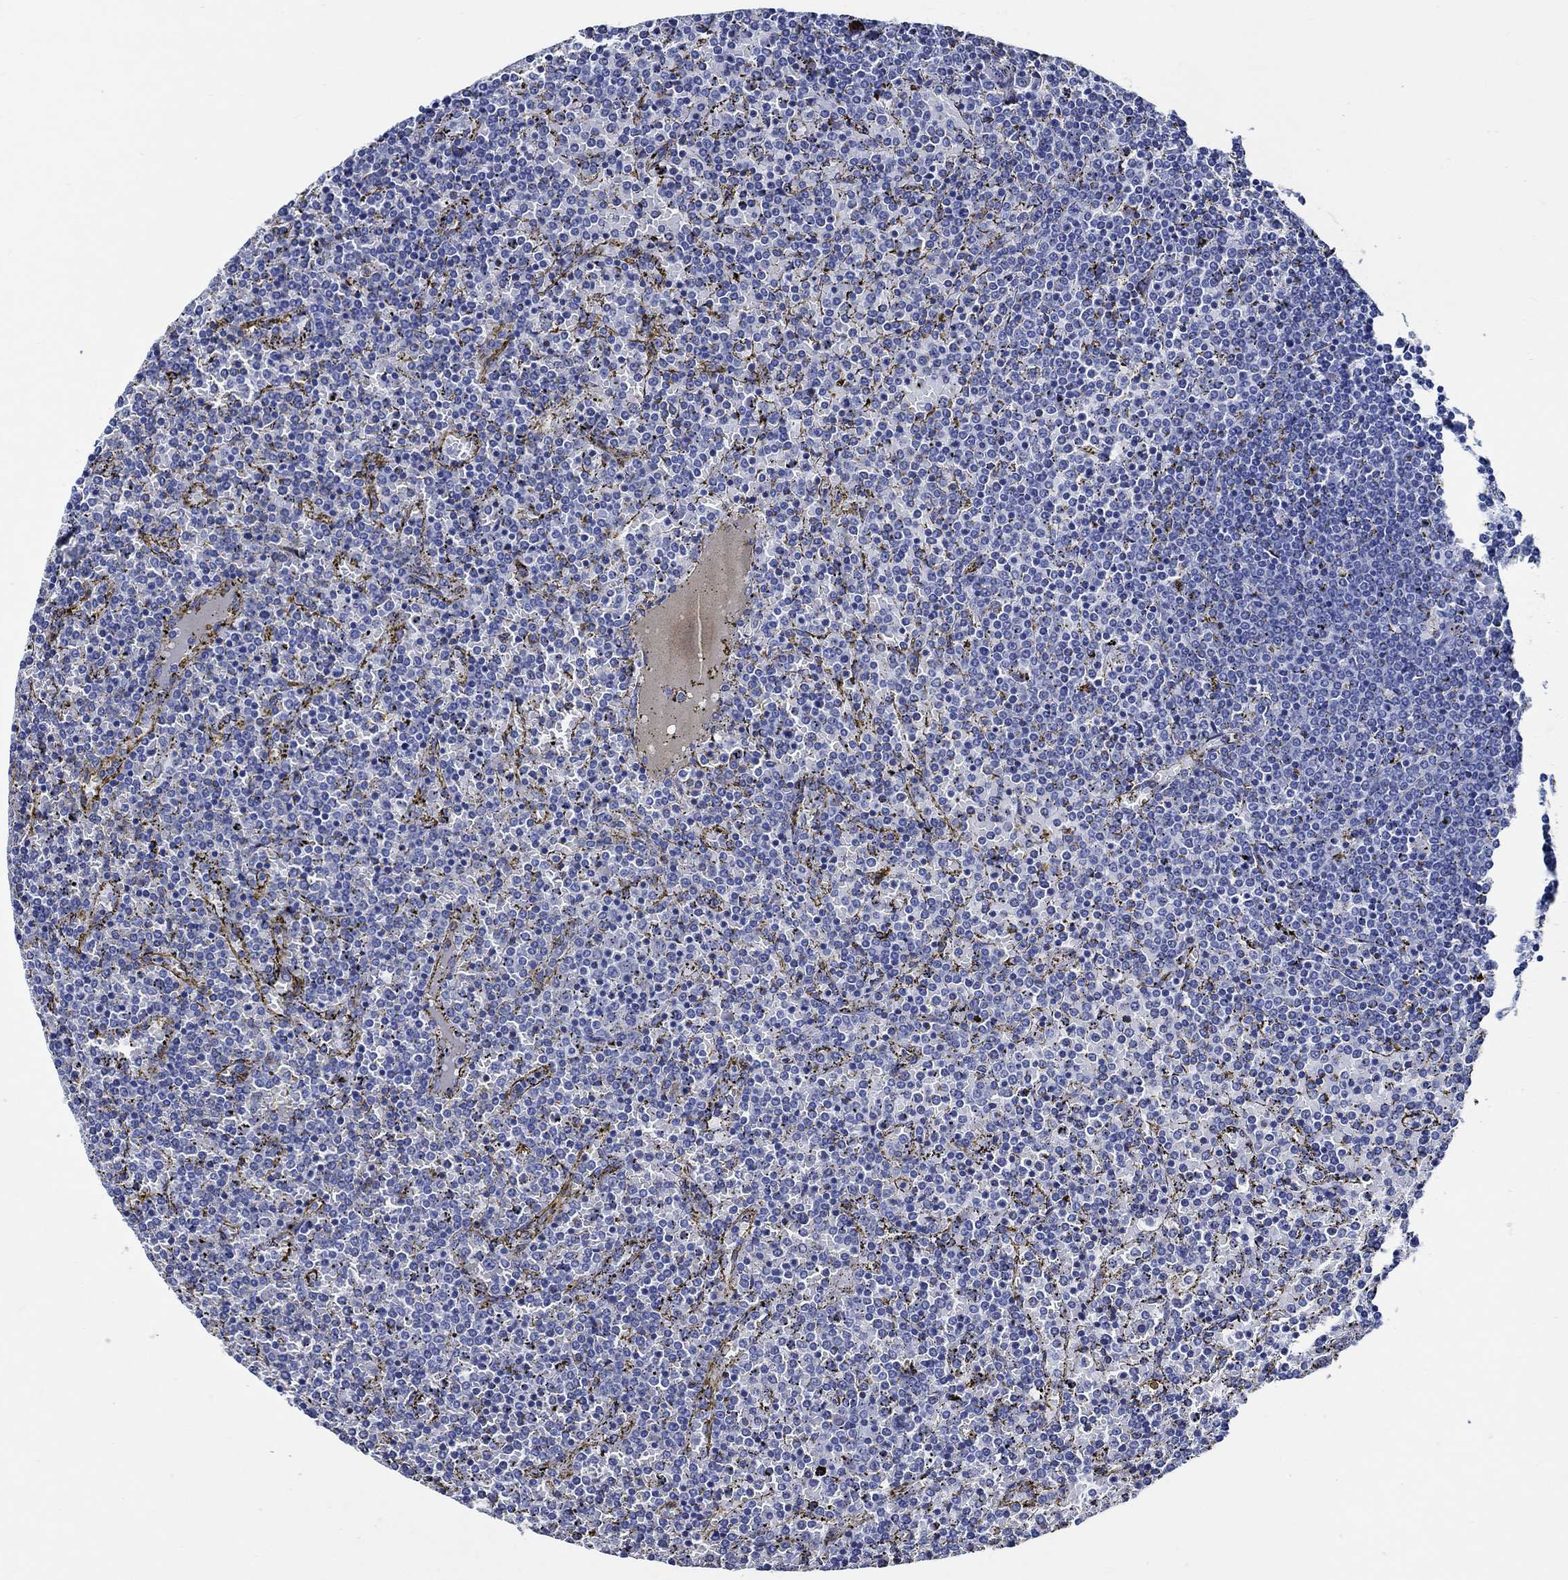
{"staining": {"intensity": "negative", "quantity": "none", "location": "none"}, "tissue": "lymphoma", "cell_type": "Tumor cells", "image_type": "cancer", "snomed": [{"axis": "morphology", "description": "Malignant lymphoma, non-Hodgkin's type, Low grade"}, {"axis": "topography", "description": "Spleen"}], "caption": "This is an immunohistochemistry (IHC) photomicrograph of human lymphoma. There is no positivity in tumor cells.", "gene": "WDR62", "patient": {"sex": "female", "age": 77}}